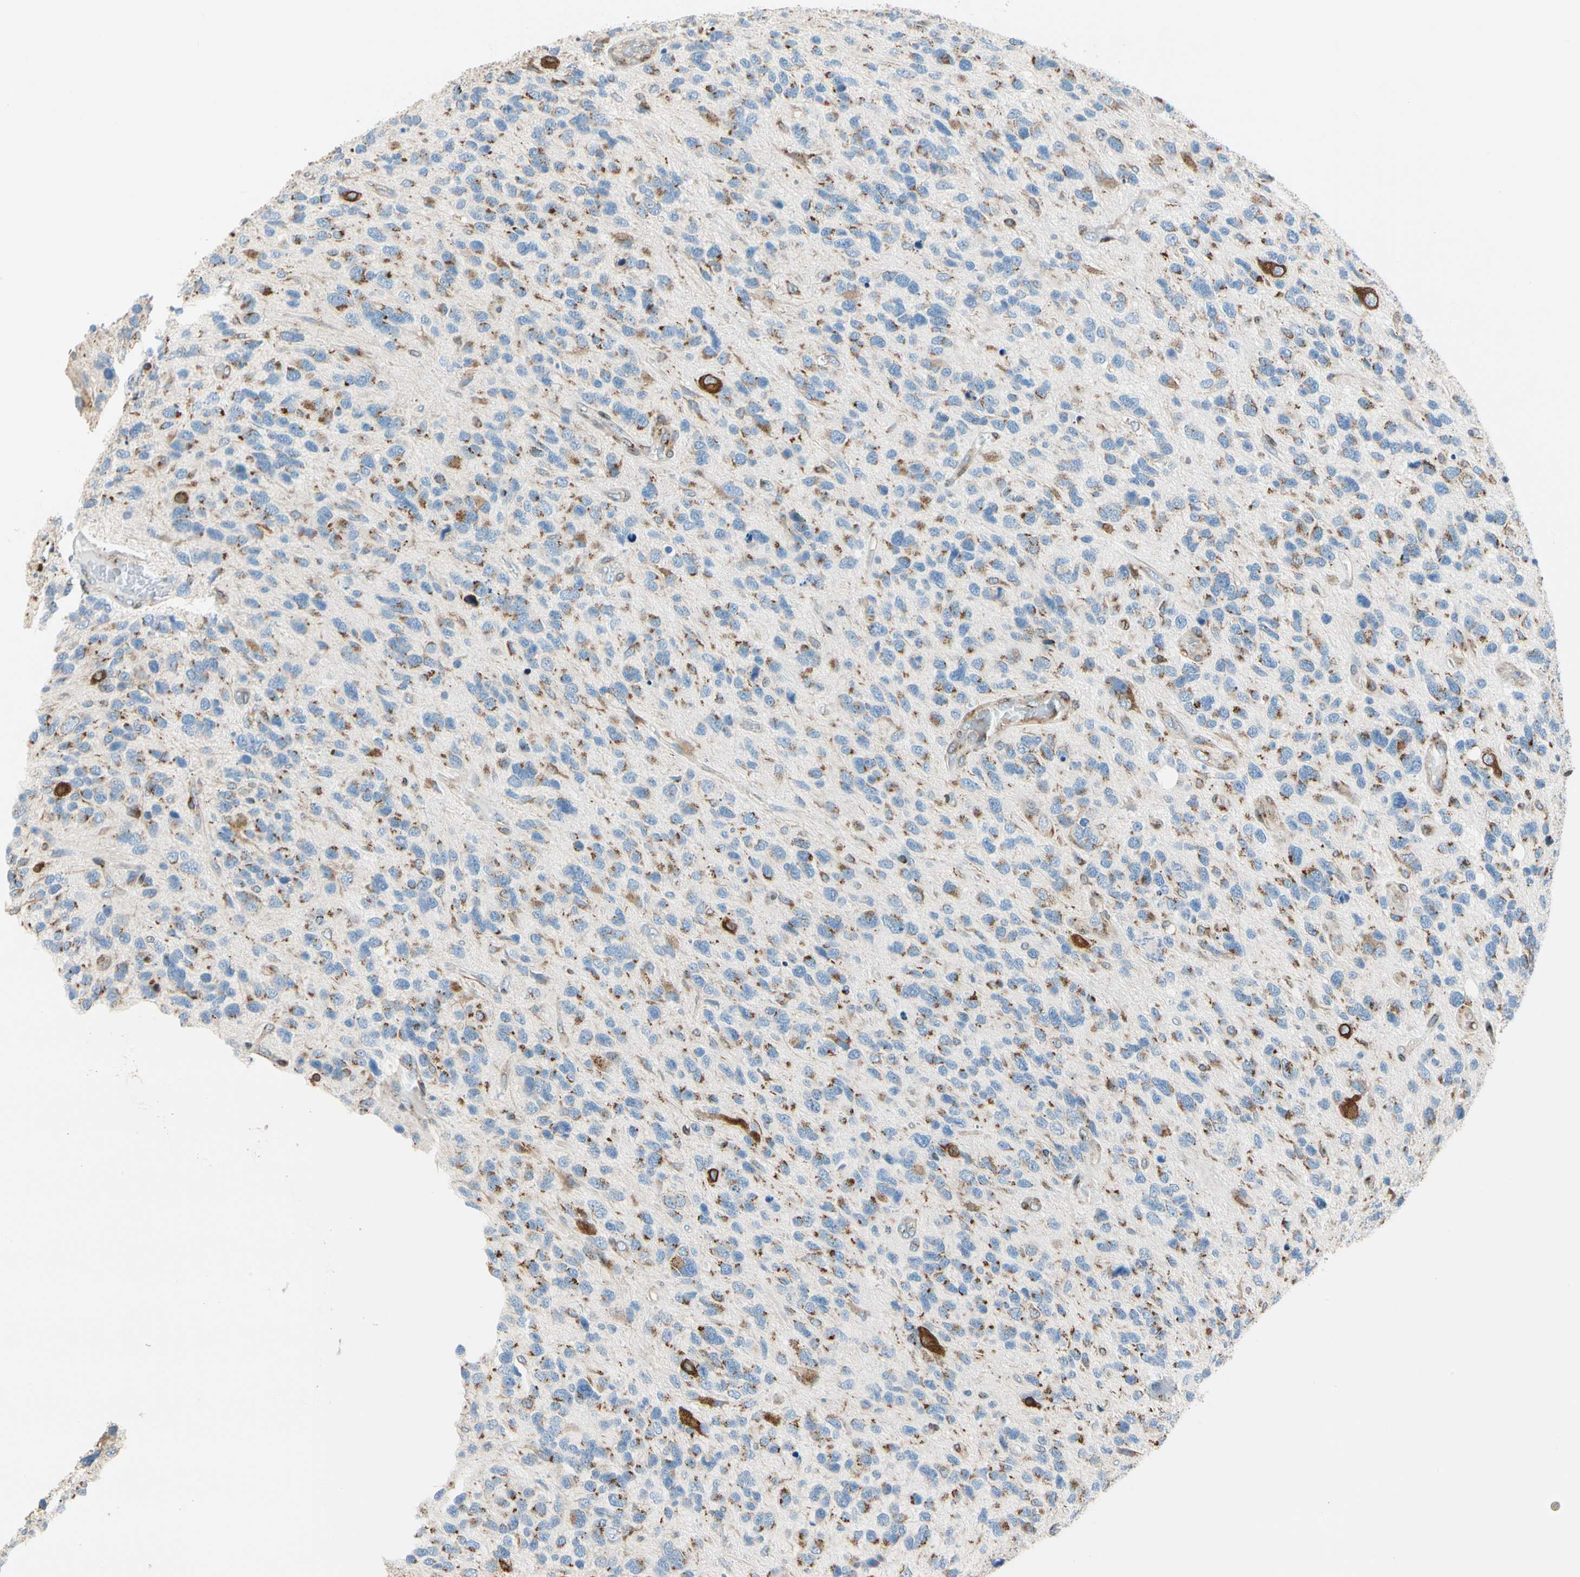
{"staining": {"intensity": "moderate", "quantity": "25%-75%", "location": "cytoplasmic/membranous"}, "tissue": "glioma", "cell_type": "Tumor cells", "image_type": "cancer", "snomed": [{"axis": "morphology", "description": "Glioma, malignant, High grade"}, {"axis": "topography", "description": "Brain"}], "caption": "The micrograph displays a brown stain indicating the presence of a protein in the cytoplasmic/membranous of tumor cells in malignant glioma (high-grade).", "gene": "NUCB1", "patient": {"sex": "female", "age": 58}}